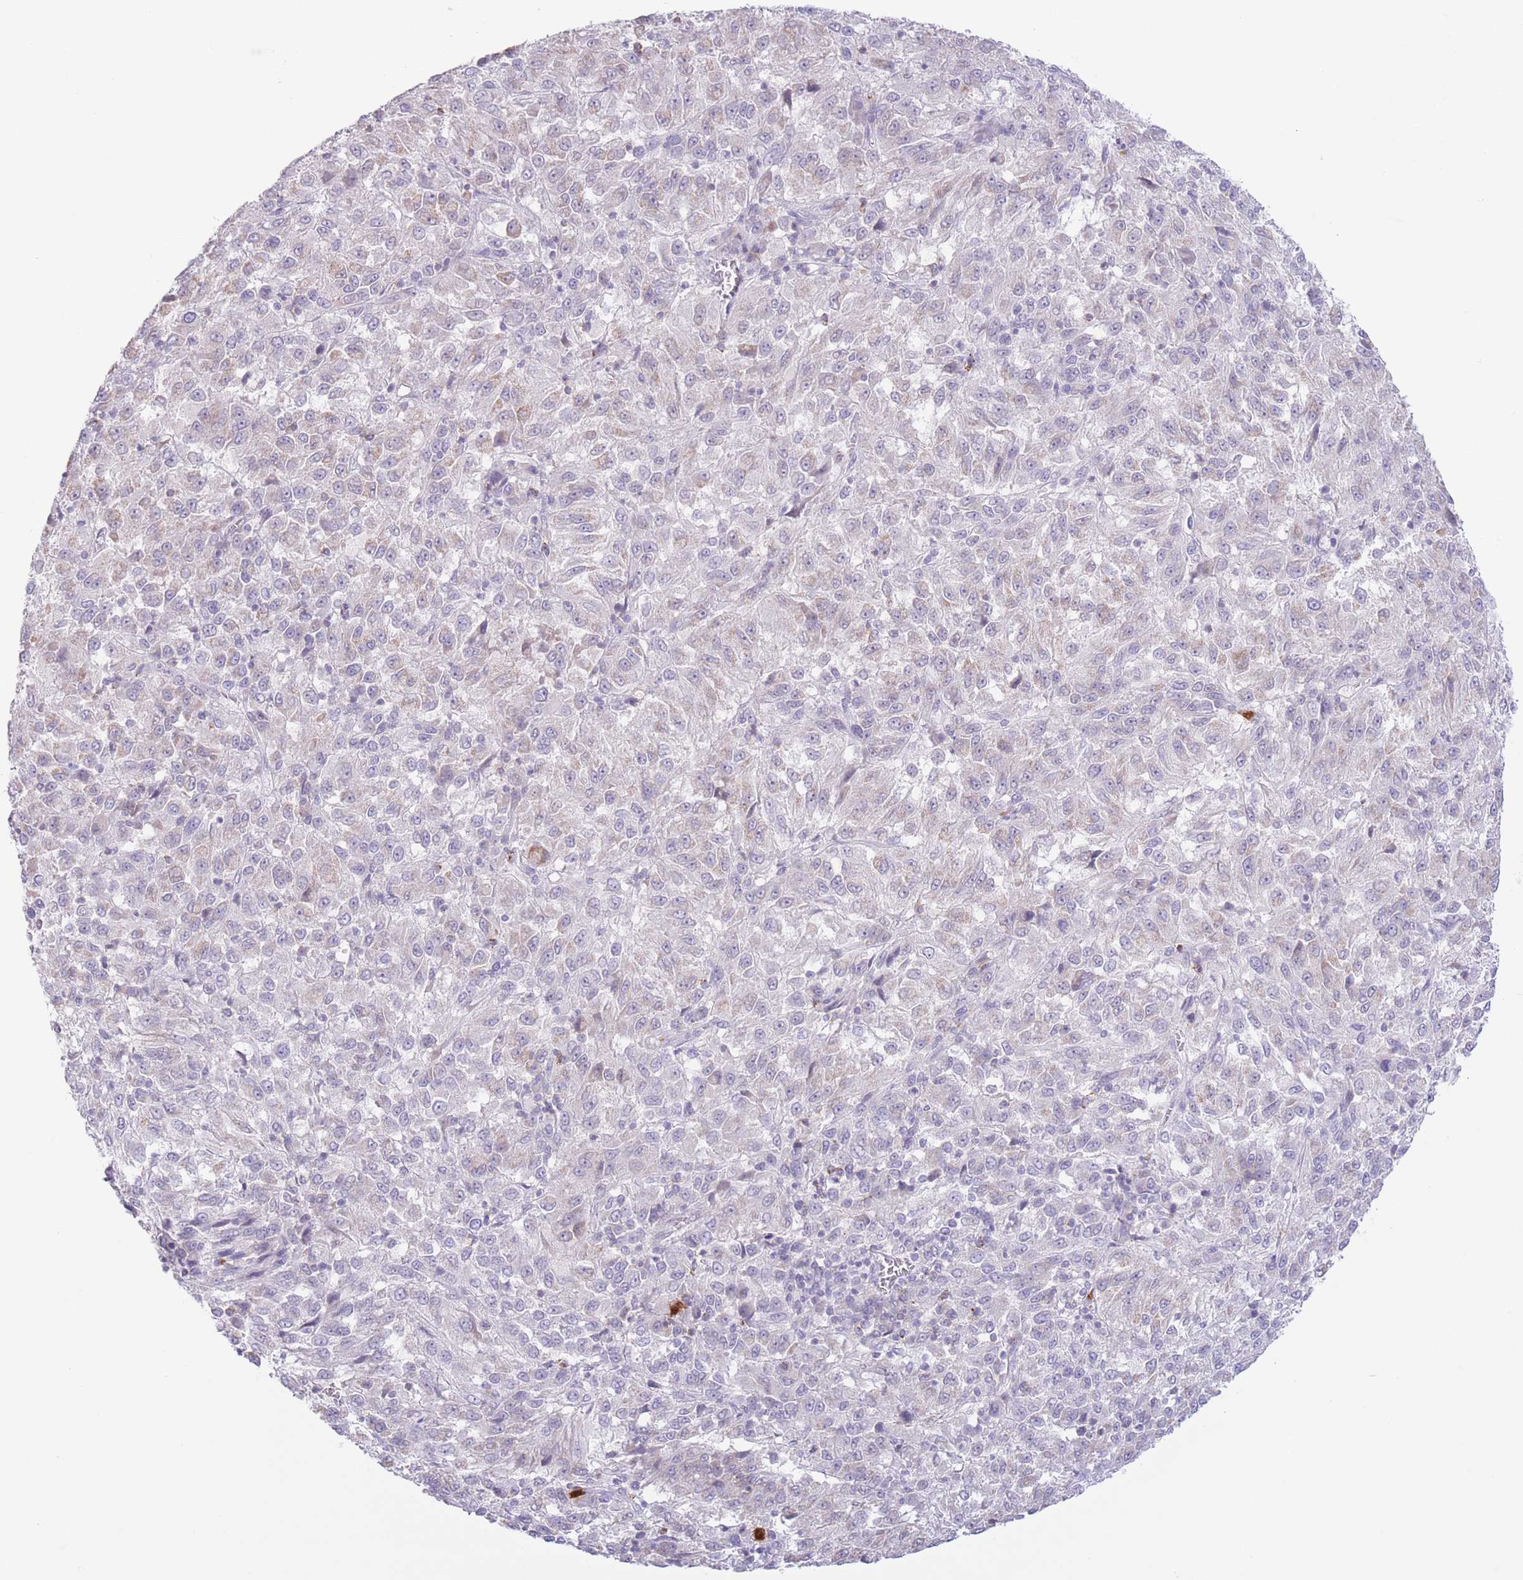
{"staining": {"intensity": "negative", "quantity": "none", "location": "none"}, "tissue": "melanoma", "cell_type": "Tumor cells", "image_type": "cancer", "snomed": [{"axis": "morphology", "description": "Malignant melanoma, Metastatic site"}, {"axis": "topography", "description": "Lung"}], "caption": "This image is of malignant melanoma (metastatic site) stained with IHC to label a protein in brown with the nuclei are counter-stained blue. There is no expression in tumor cells.", "gene": "LCLAT1", "patient": {"sex": "male", "age": 64}}